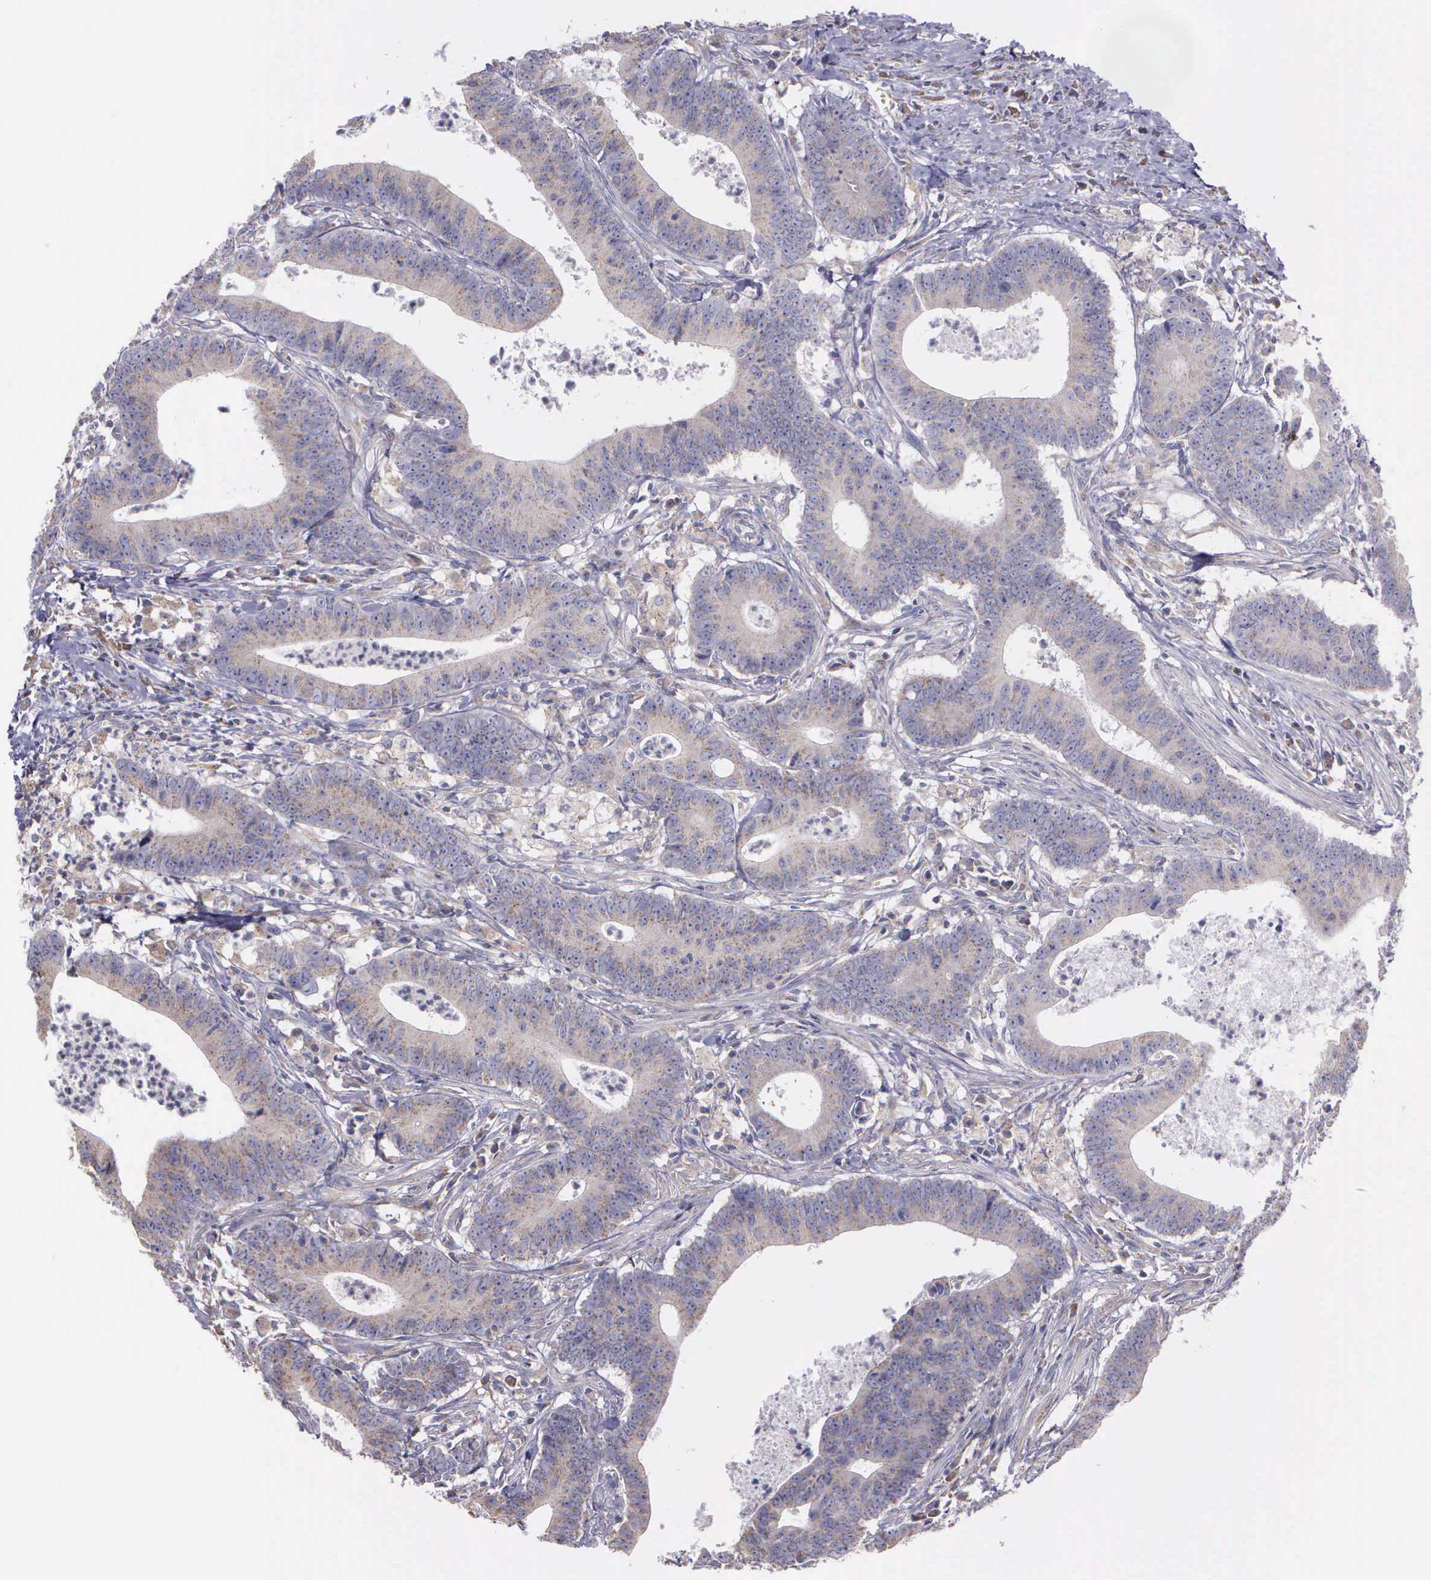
{"staining": {"intensity": "weak", "quantity": "25%-75%", "location": "cytoplasmic/membranous"}, "tissue": "colorectal cancer", "cell_type": "Tumor cells", "image_type": "cancer", "snomed": [{"axis": "morphology", "description": "Adenocarcinoma, NOS"}, {"axis": "topography", "description": "Colon"}], "caption": "A histopathology image showing weak cytoplasmic/membranous positivity in about 25%-75% of tumor cells in colorectal adenocarcinoma, as visualized by brown immunohistochemical staining.", "gene": "MIA2", "patient": {"sex": "male", "age": 55}}